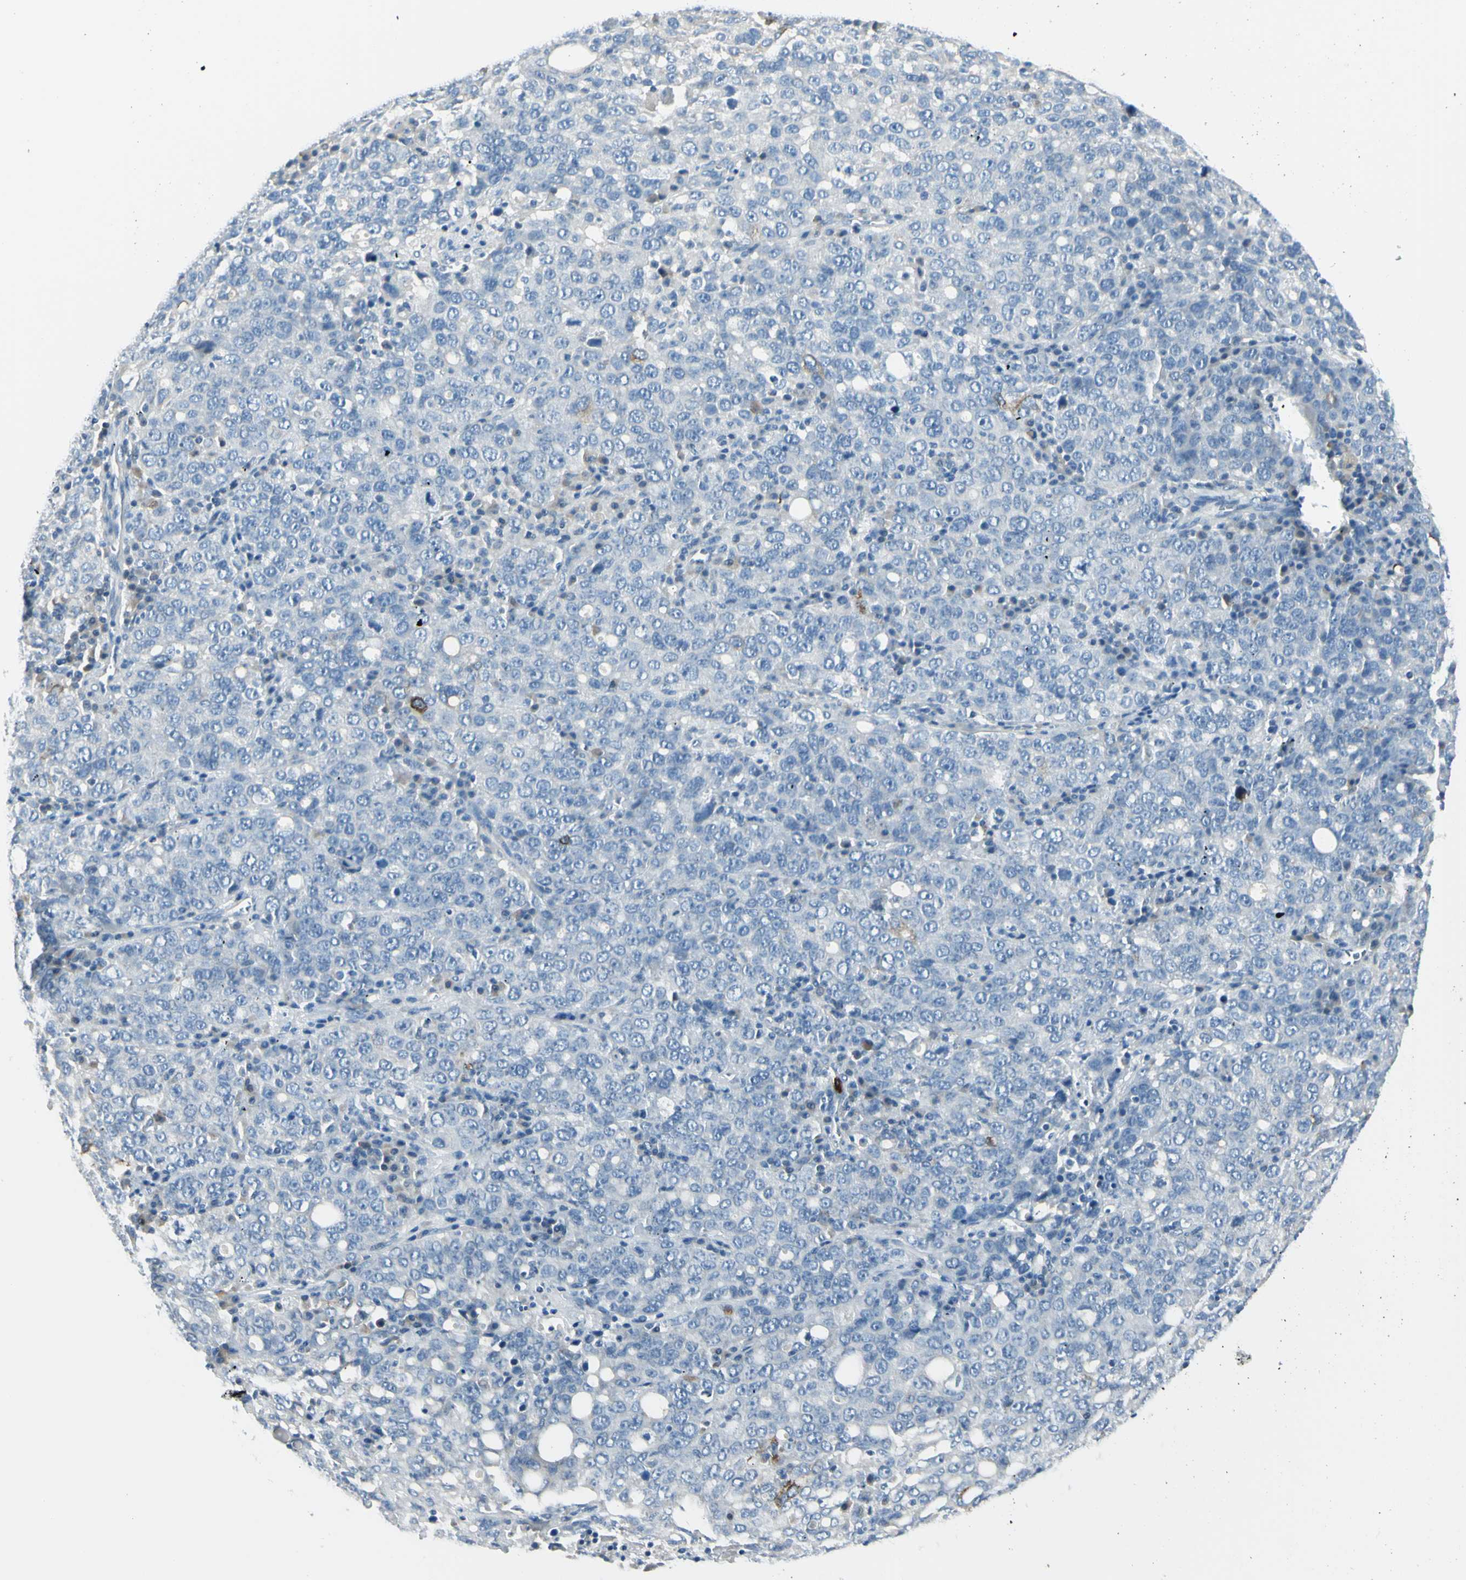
{"staining": {"intensity": "strong", "quantity": "<25%", "location": "cytoplasmic/membranous"}, "tissue": "ovarian cancer", "cell_type": "Tumor cells", "image_type": "cancer", "snomed": [{"axis": "morphology", "description": "Carcinoma, endometroid"}, {"axis": "topography", "description": "Ovary"}], "caption": "Ovarian endometroid carcinoma was stained to show a protein in brown. There is medium levels of strong cytoplasmic/membranous positivity in approximately <25% of tumor cells. Immunohistochemistry stains the protein of interest in brown and the nuclei are stained blue.", "gene": "DLG4", "patient": {"sex": "female", "age": 62}}